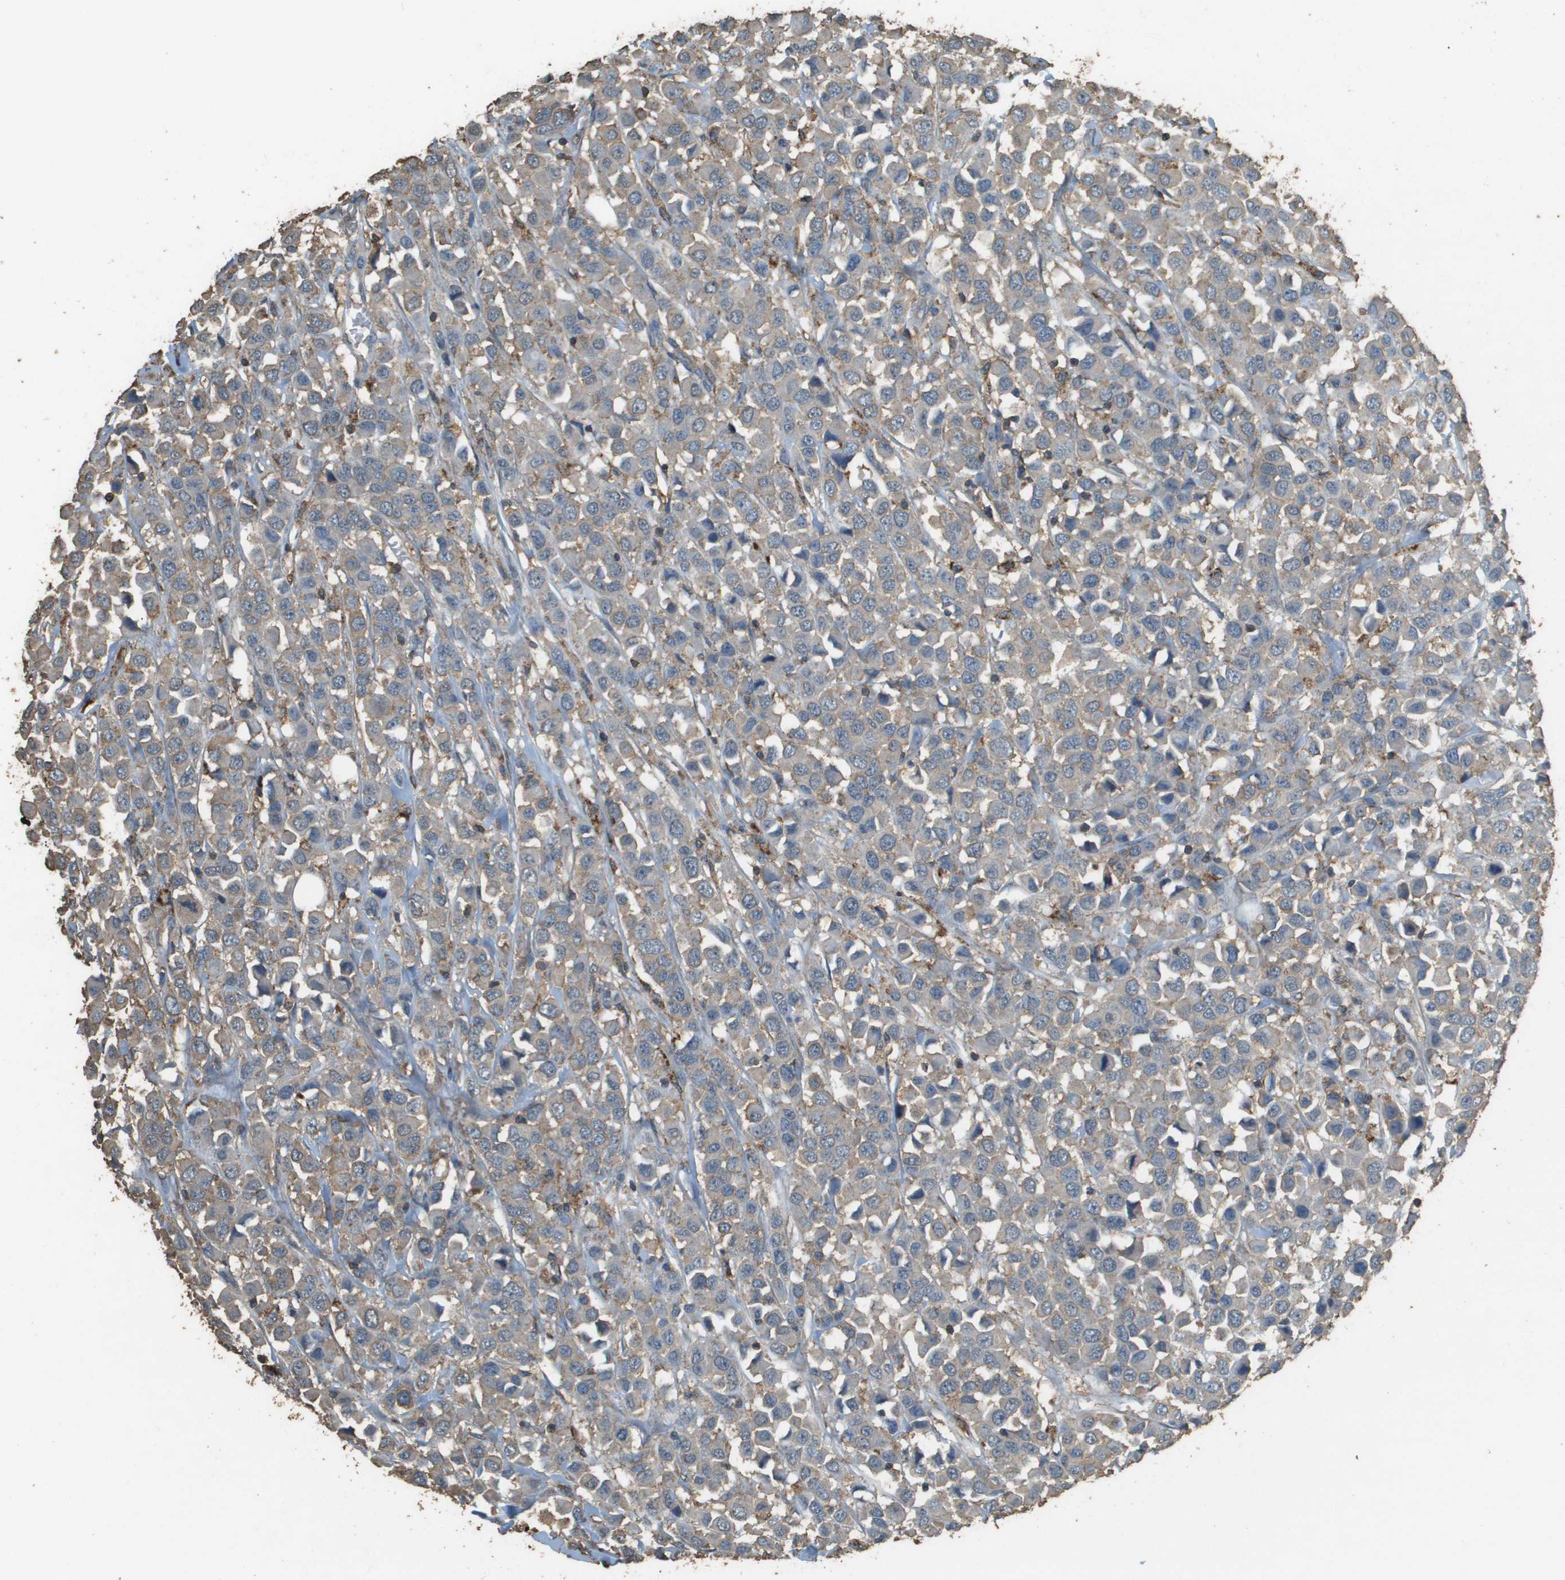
{"staining": {"intensity": "weak", "quantity": "<25%", "location": "cytoplasmic/membranous"}, "tissue": "breast cancer", "cell_type": "Tumor cells", "image_type": "cancer", "snomed": [{"axis": "morphology", "description": "Duct carcinoma"}, {"axis": "topography", "description": "Breast"}], "caption": "An IHC image of breast infiltrating ductal carcinoma is shown. There is no staining in tumor cells of breast infiltrating ductal carcinoma.", "gene": "MS4A7", "patient": {"sex": "female", "age": 61}}